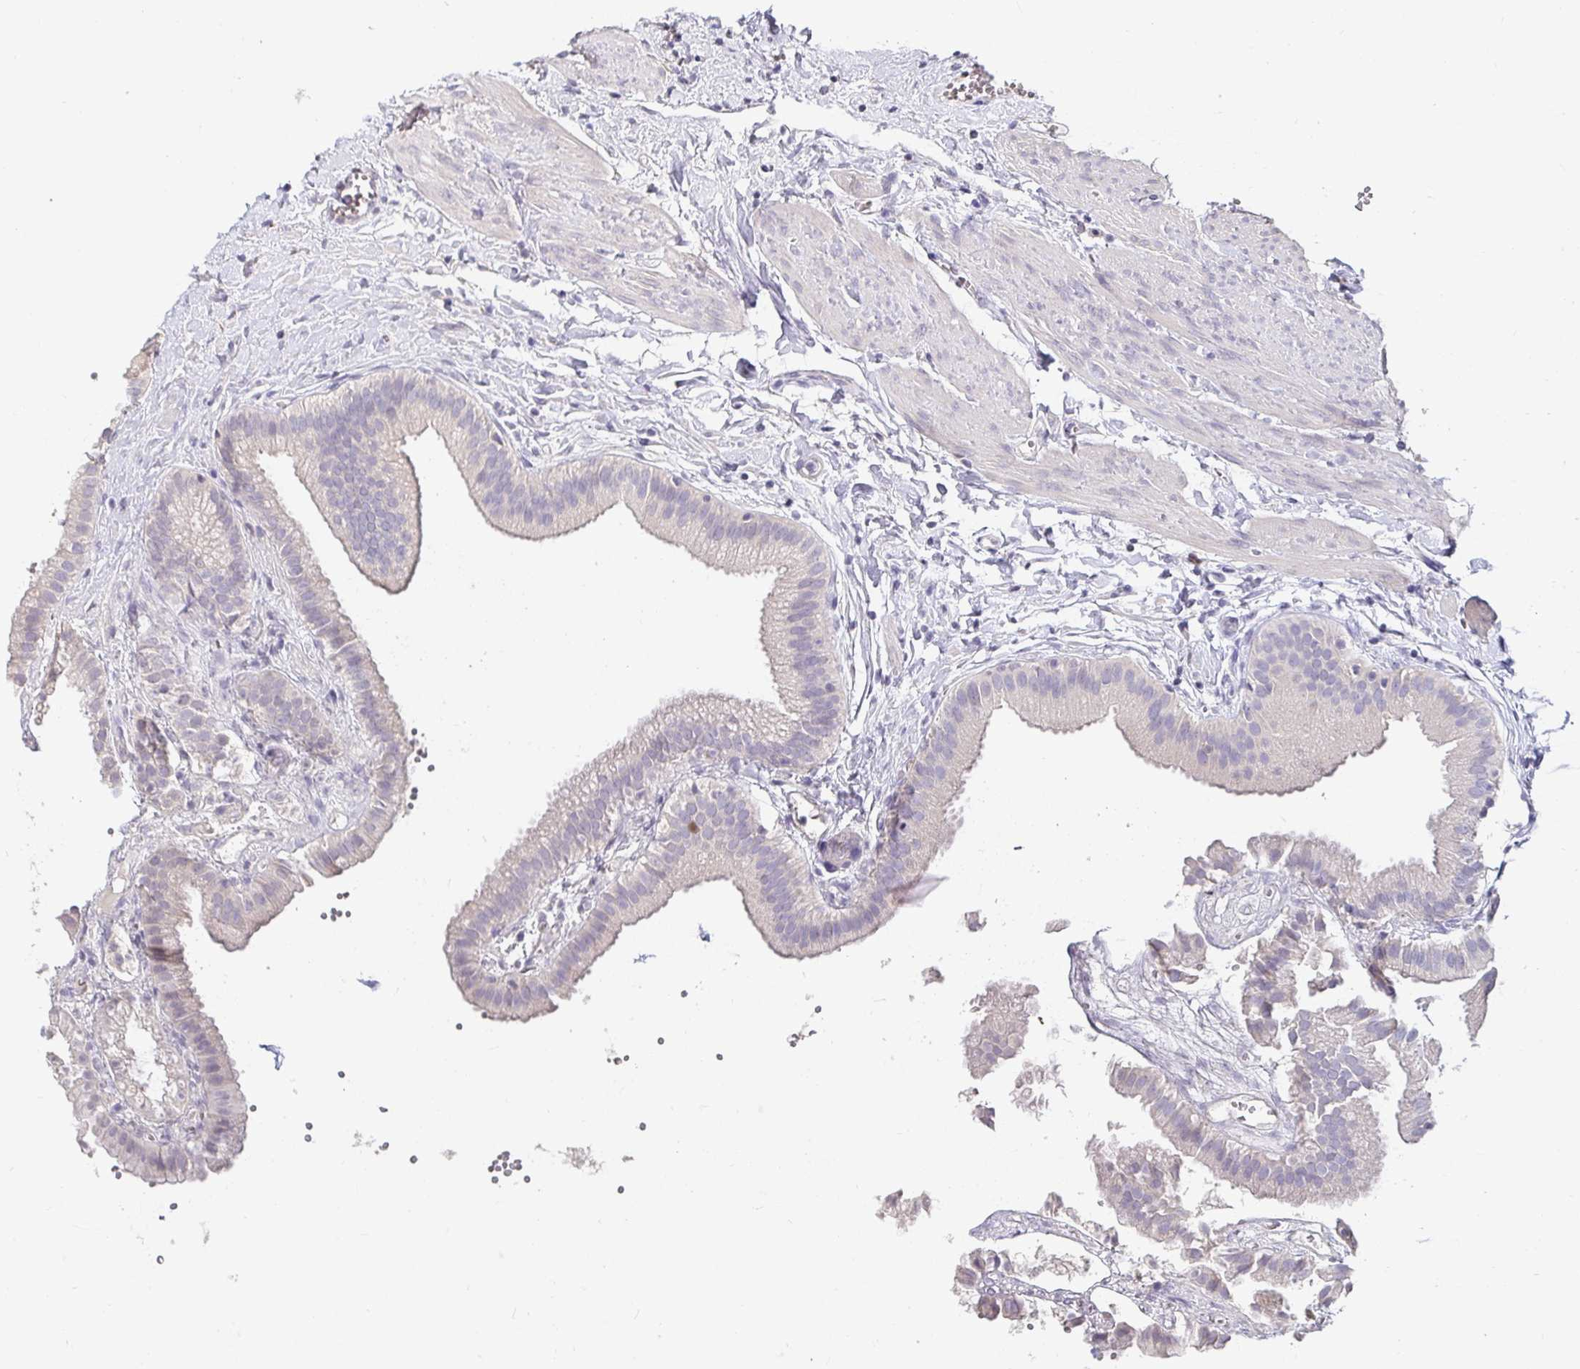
{"staining": {"intensity": "negative", "quantity": "none", "location": "none"}, "tissue": "gallbladder", "cell_type": "Glandular cells", "image_type": "normal", "snomed": [{"axis": "morphology", "description": "Normal tissue, NOS"}, {"axis": "topography", "description": "Gallbladder"}], "caption": "Glandular cells are negative for protein expression in unremarkable human gallbladder. (Brightfield microscopy of DAB (3,3'-diaminobenzidine) immunohistochemistry at high magnification).", "gene": "ANLN", "patient": {"sex": "female", "age": 63}}